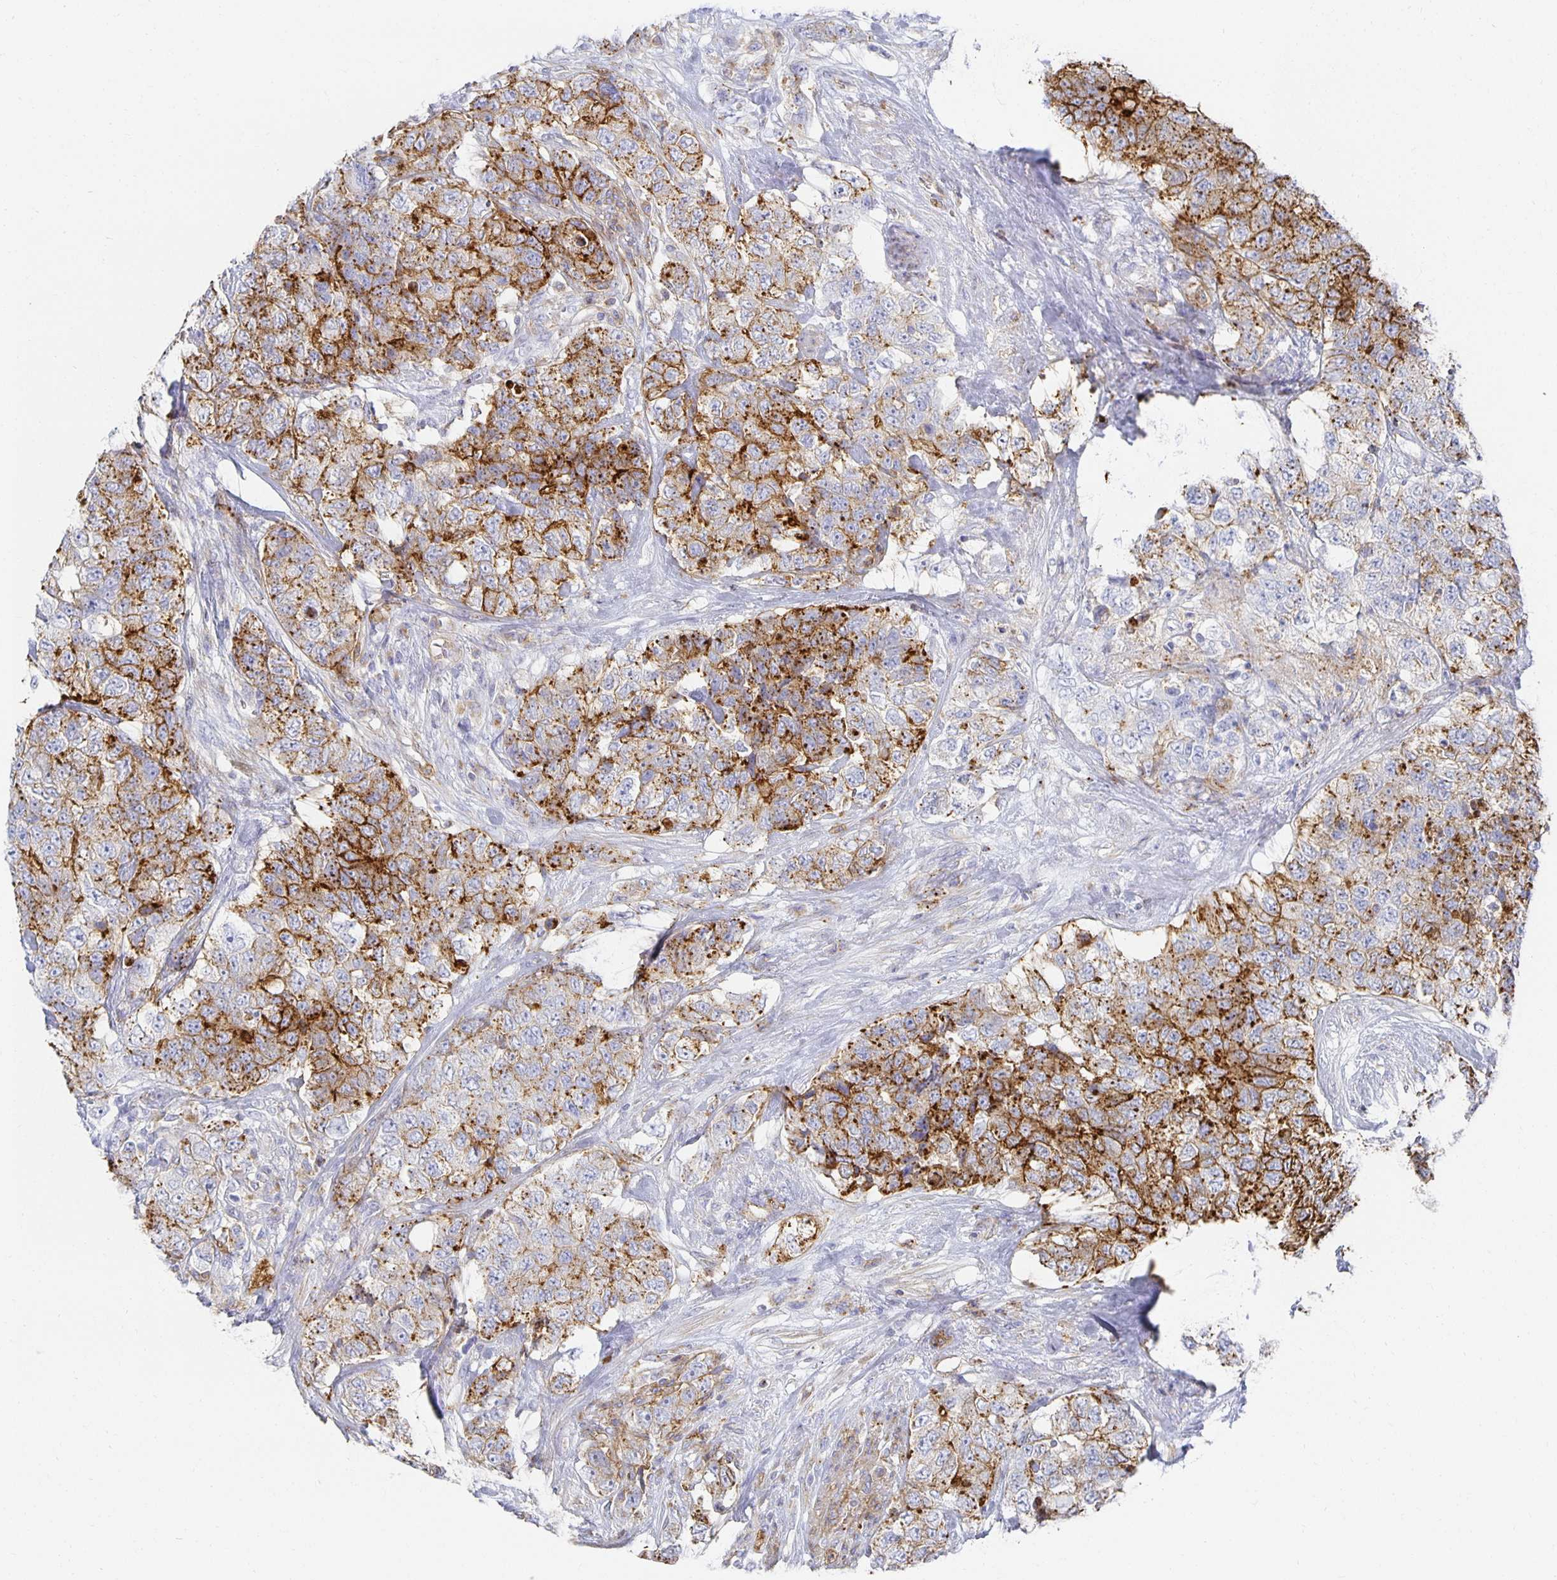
{"staining": {"intensity": "strong", "quantity": ">75%", "location": "cytoplasmic/membranous"}, "tissue": "urothelial cancer", "cell_type": "Tumor cells", "image_type": "cancer", "snomed": [{"axis": "morphology", "description": "Urothelial carcinoma, High grade"}, {"axis": "topography", "description": "Urinary bladder"}], "caption": "Immunohistochemical staining of human urothelial carcinoma (high-grade) demonstrates strong cytoplasmic/membranous protein staining in approximately >75% of tumor cells.", "gene": "TAAR1", "patient": {"sex": "female", "age": 78}}